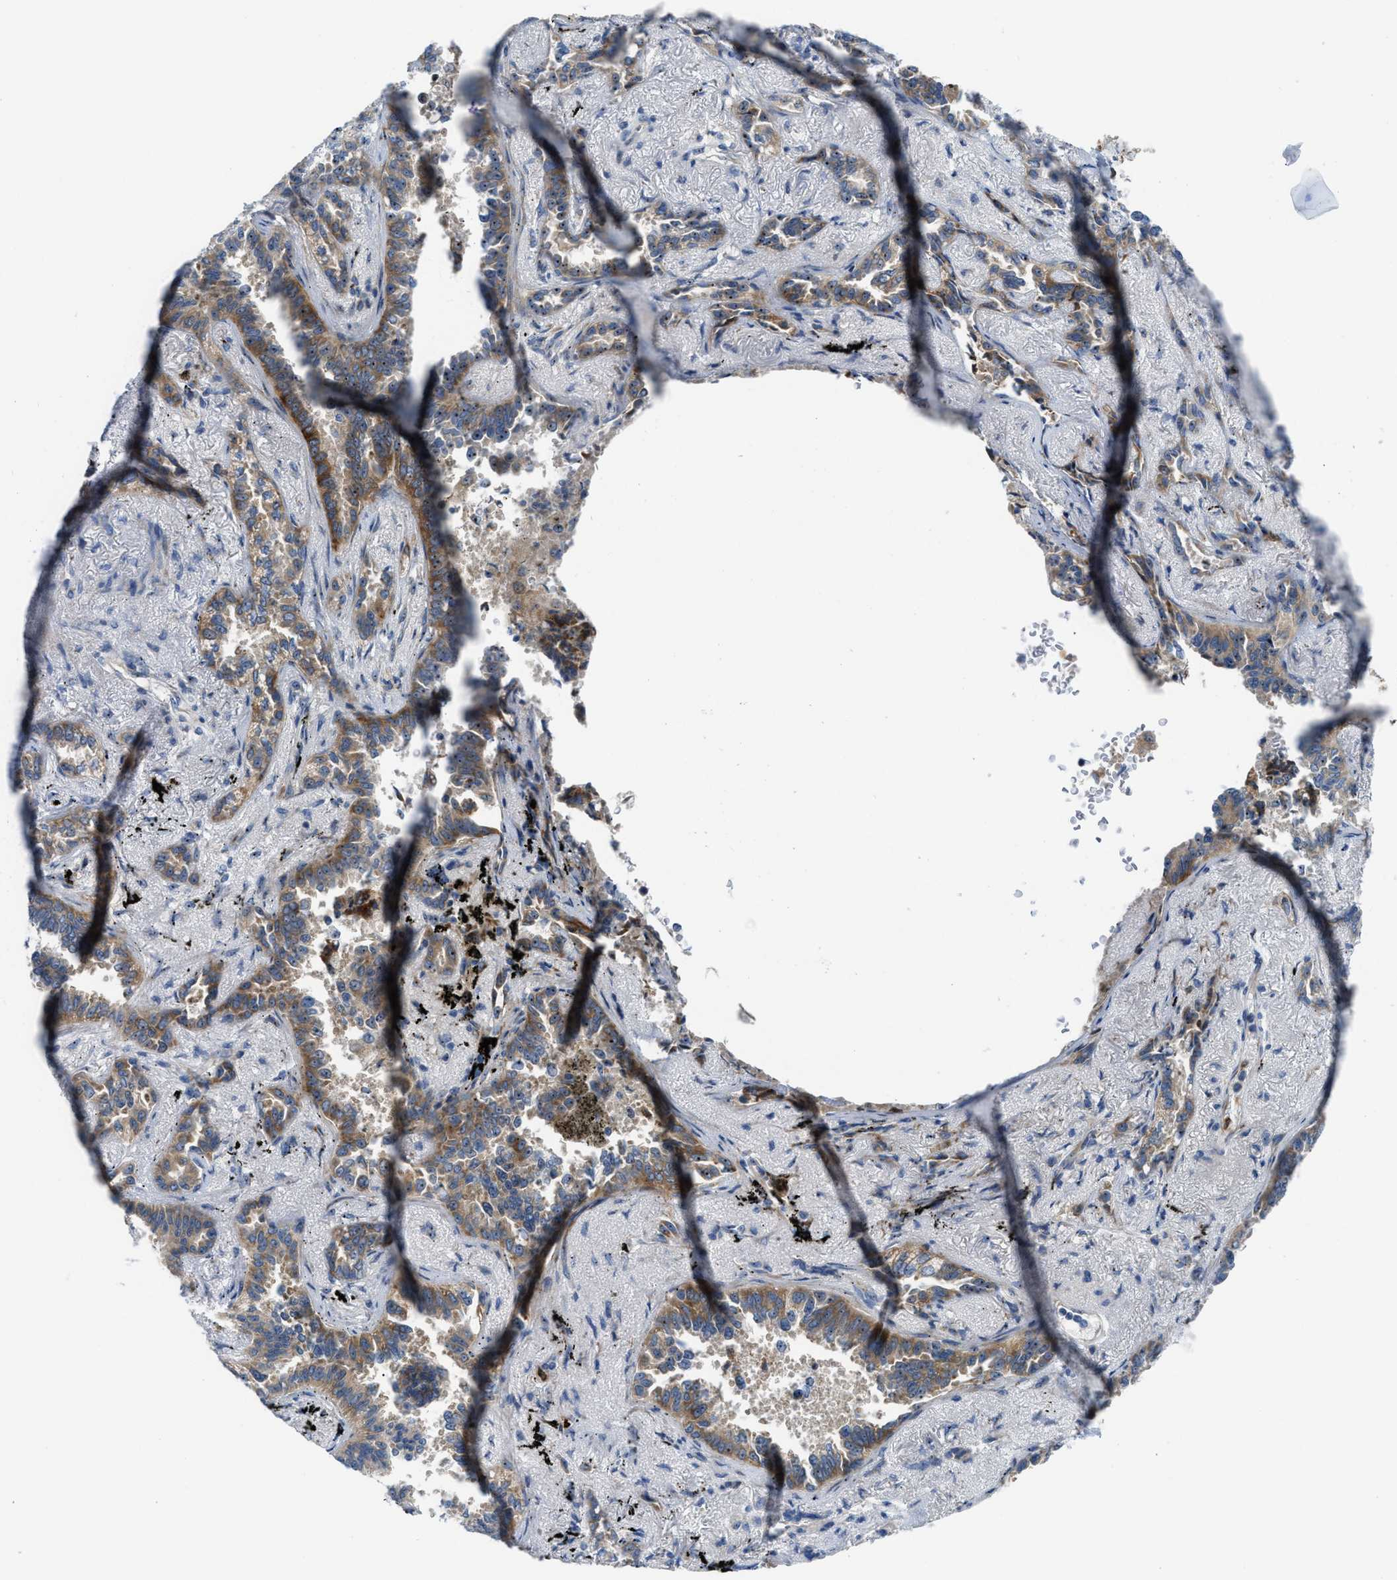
{"staining": {"intensity": "moderate", "quantity": ">75%", "location": "cytoplasmic/membranous,nuclear"}, "tissue": "lung cancer", "cell_type": "Tumor cells", "image_type": "cancer", "snomed": [{"axis": "morphology", "description": "Adenocarcinoma, NOS"}, {"axis": "topography", "description": "Lung"}], "caption": "Lung cancer stained with immunohistochemistry (IHC) reveals moderate cytoplasmic/membranous and nuclear positivity in approximately >75% of tumor cells. (DAB (3,3'-diaminobenzidine) IHC with brightfield microscopy, high magnification).", "gene": "TPH1", "patient": {"sex": "male", "age": 59}}